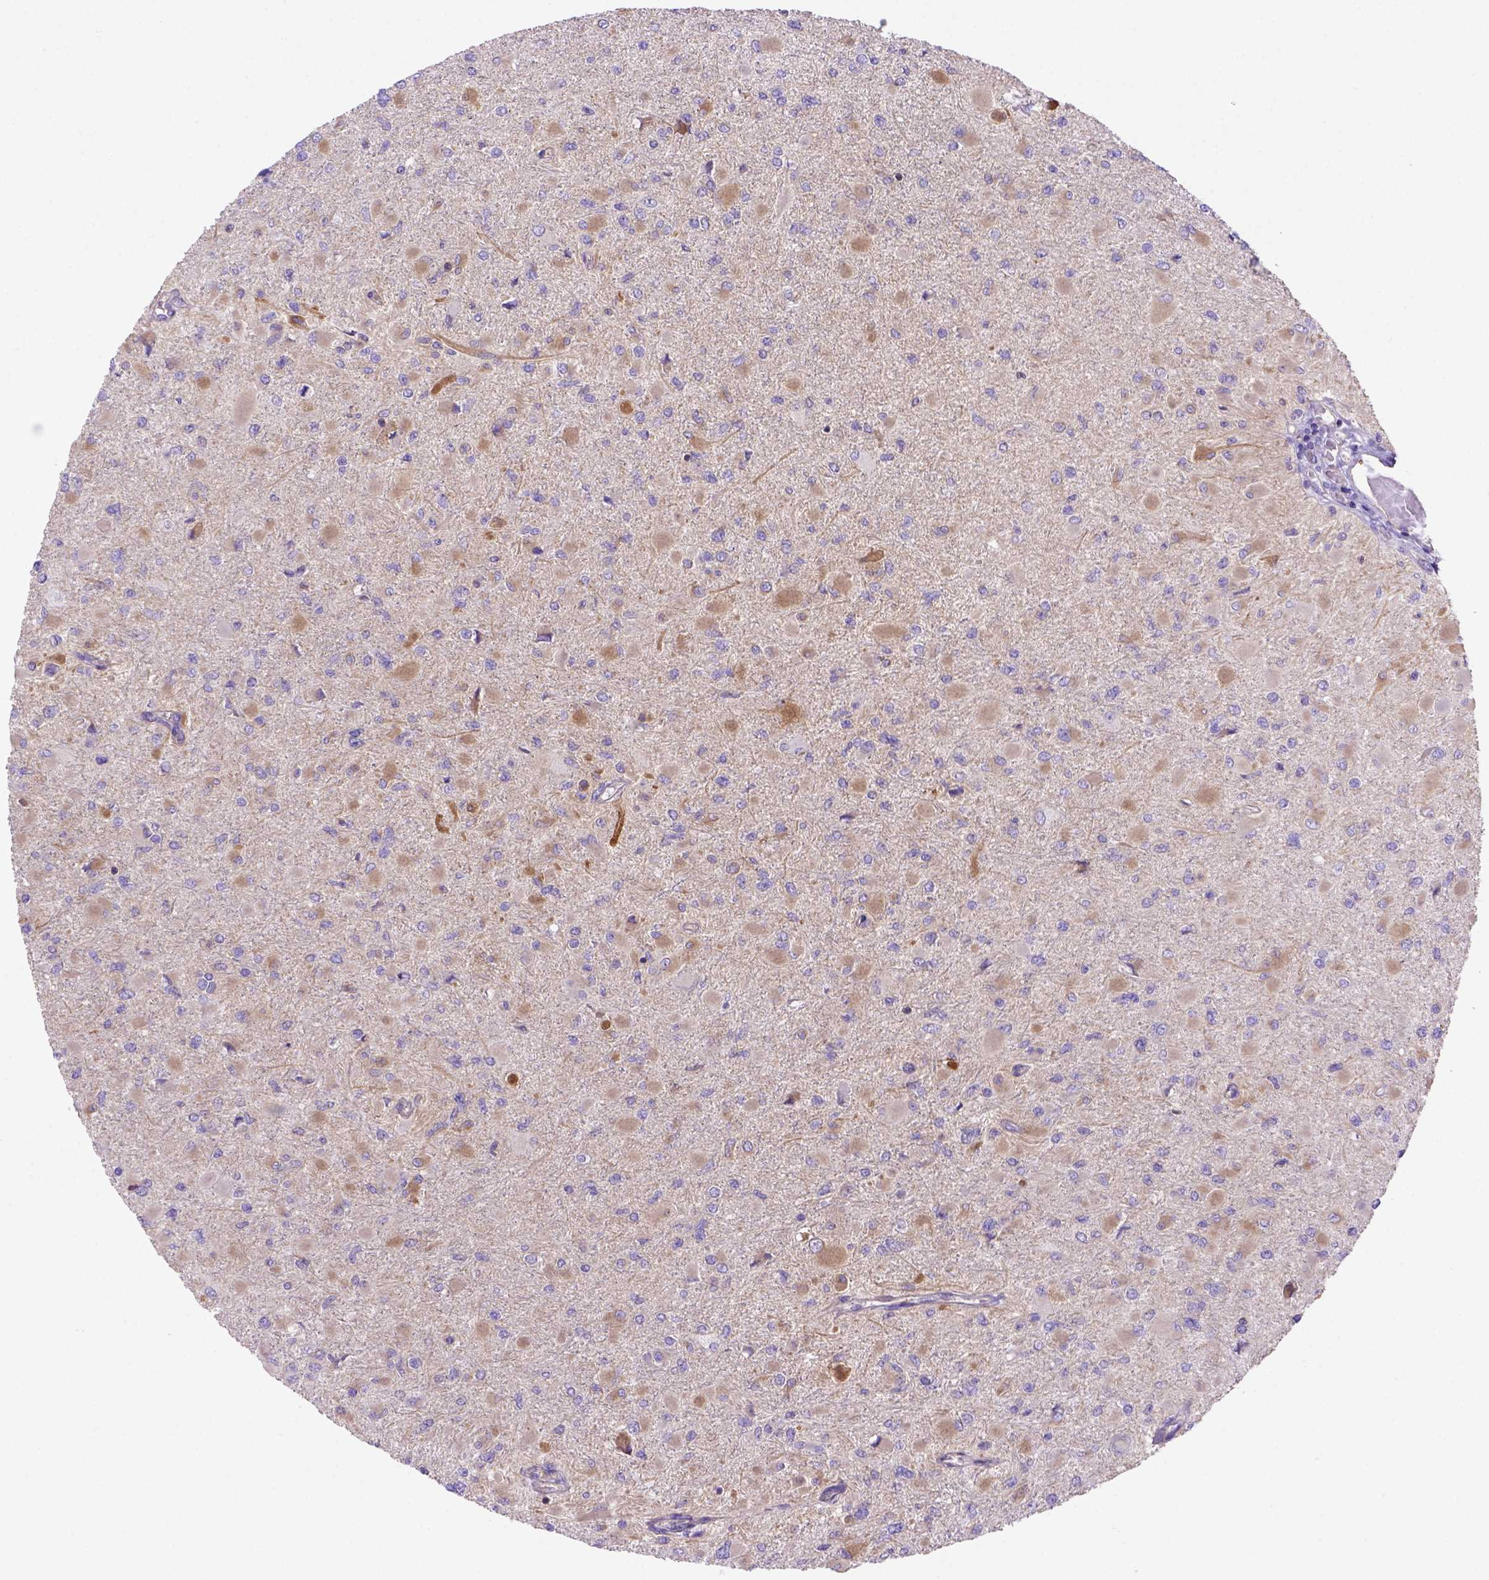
{"staining": {"intensity": "moderate", "quantity": ">75%", "location": "cytoplasmic/membranous"}, "tissue": "glioma", "cell_type": "Tumor cells", "image_type": "cancer", "snomed": [{"axis": "morphology", "description": "Glioma, malignant, High grade"}, {"axis": "topography", "description": "Cerebral cortex"}], "caption": "Immunohistochemistry histopathology image of malignant glioma (high-grade) stained for a protein (brown), which reveals medium levels of moderate cytoplasmic/membranous expression in approximately >75% of tumor cells.", "gene": "PEX12", "patient": {"sex": "female", "age": 36}}